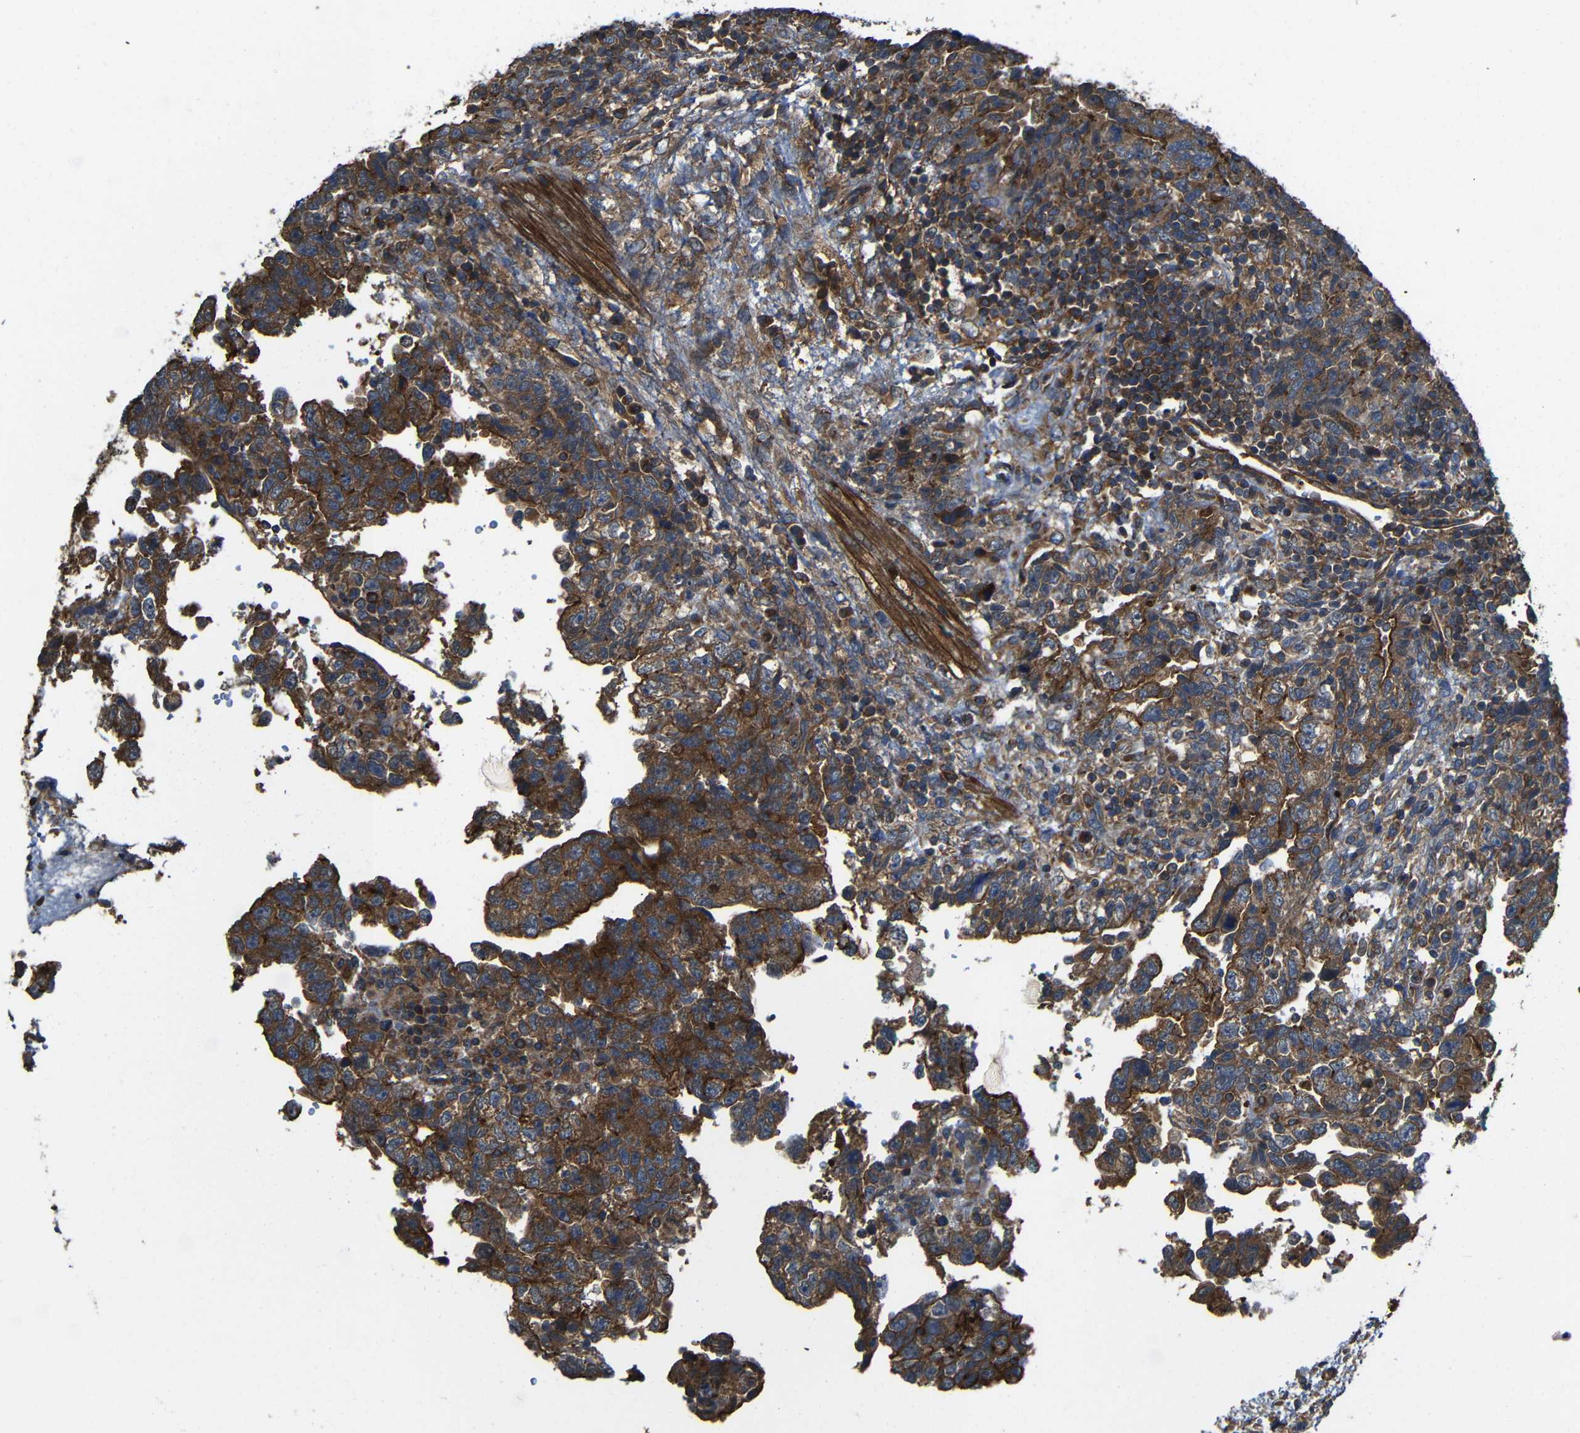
{"staining": {"intensity": "strong", "quantity": "25%-75%", "location": "cytoplasmic/membranous"}, "tissue": "testis cancer", "cell_type": "Tumor cells", "image_type": "cancer", "snomed": [{"axis": "morphology", "description": "Carcinoma, Embryonal, NOS"}, {"axis": "topography", "description": "Testis"}], "caption": "Testis cancer was stained to show a protein in brown. There is high levels of strong cytoplasmic/membranous positivity in approximately 25%-75% of tumor cells.", "gene": "PTCH1", "patient": {"sex": "male", "age": 36}}